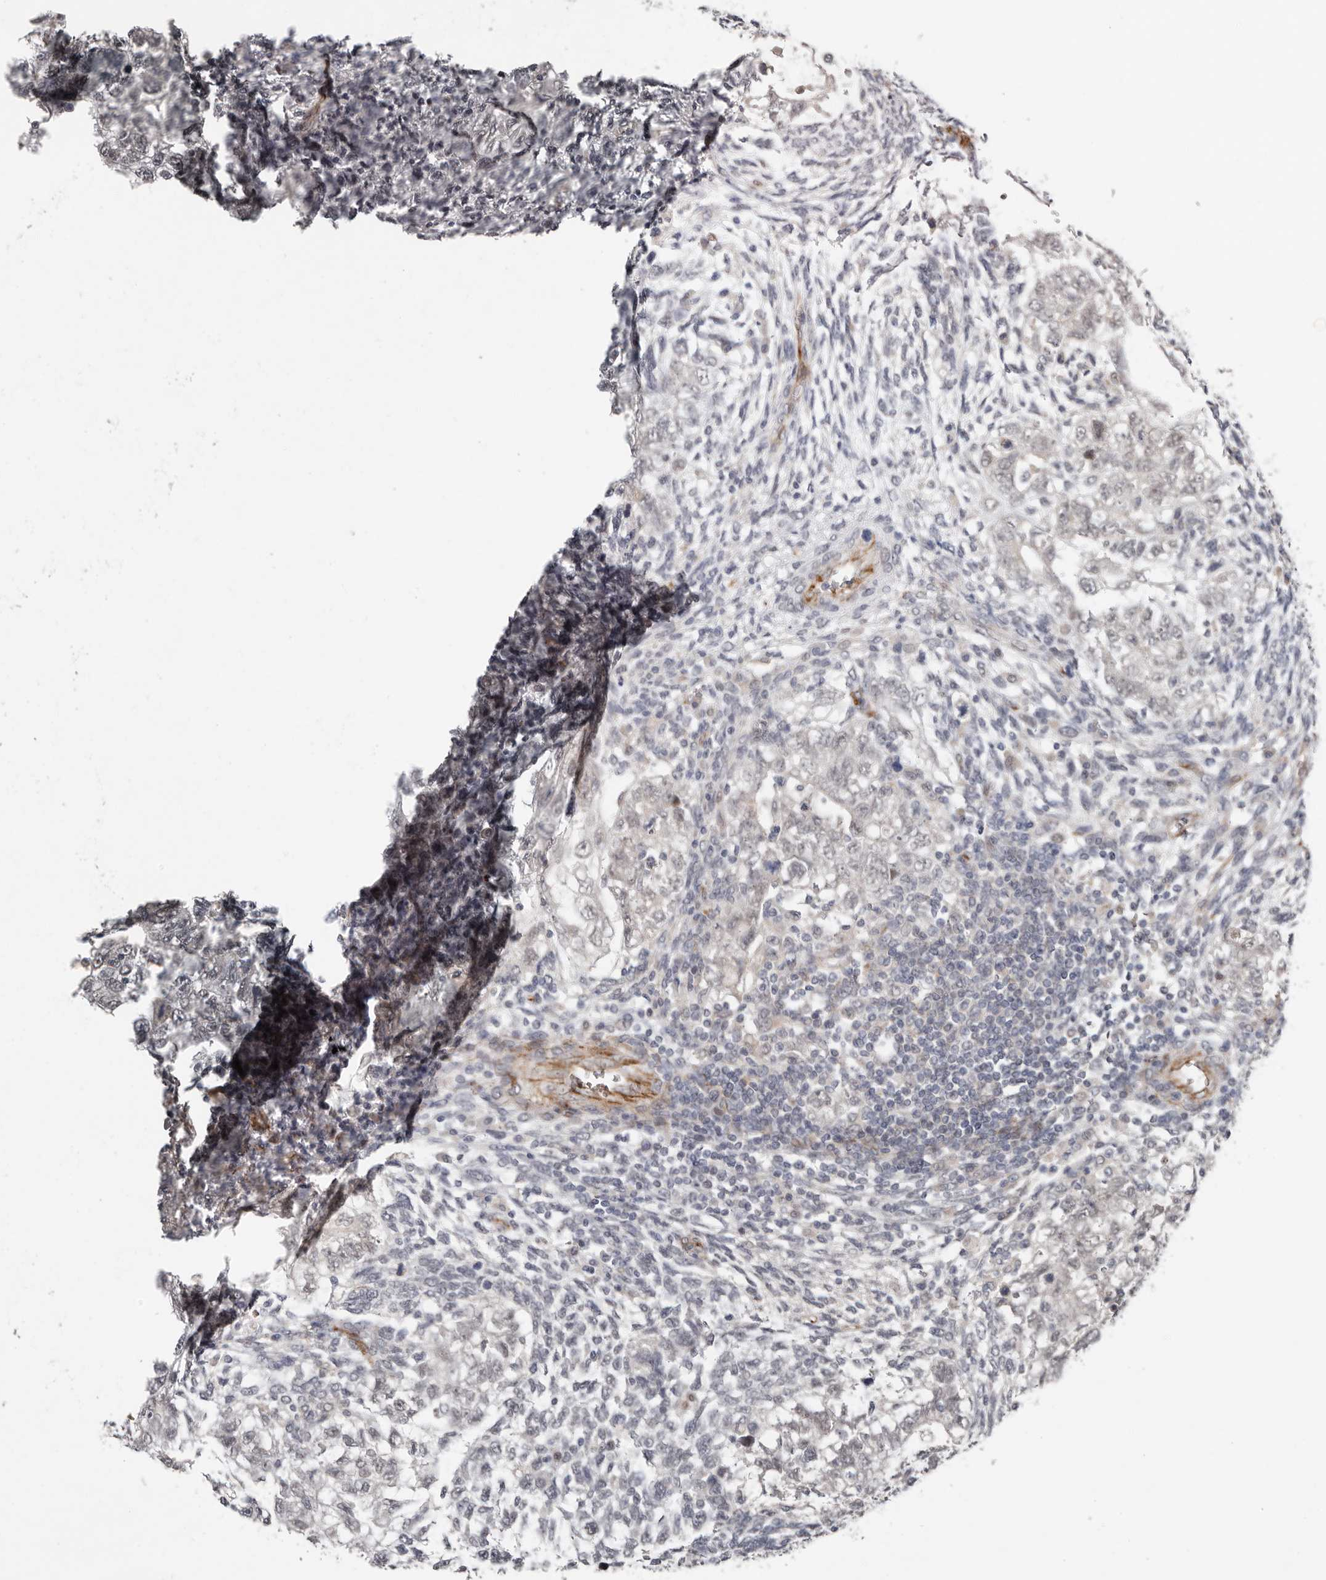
{"staining": {"intensity": "negative", "quantity": "none", "location": "none"}, "tissue": "testis cancer", "cell_type": "Tumor cells", "image_type": "cancer", "snomed": [{"axis": "morphology", "description": "Carcinoma, Embryonal, NOS"}, {"axis": "topography", "description": "Testis"}], "caption": "Tumor cells are negative for protein expression in human testis cancer.", "gene": "RANBP17", "patient": {"sex": "male", "age": 37}}